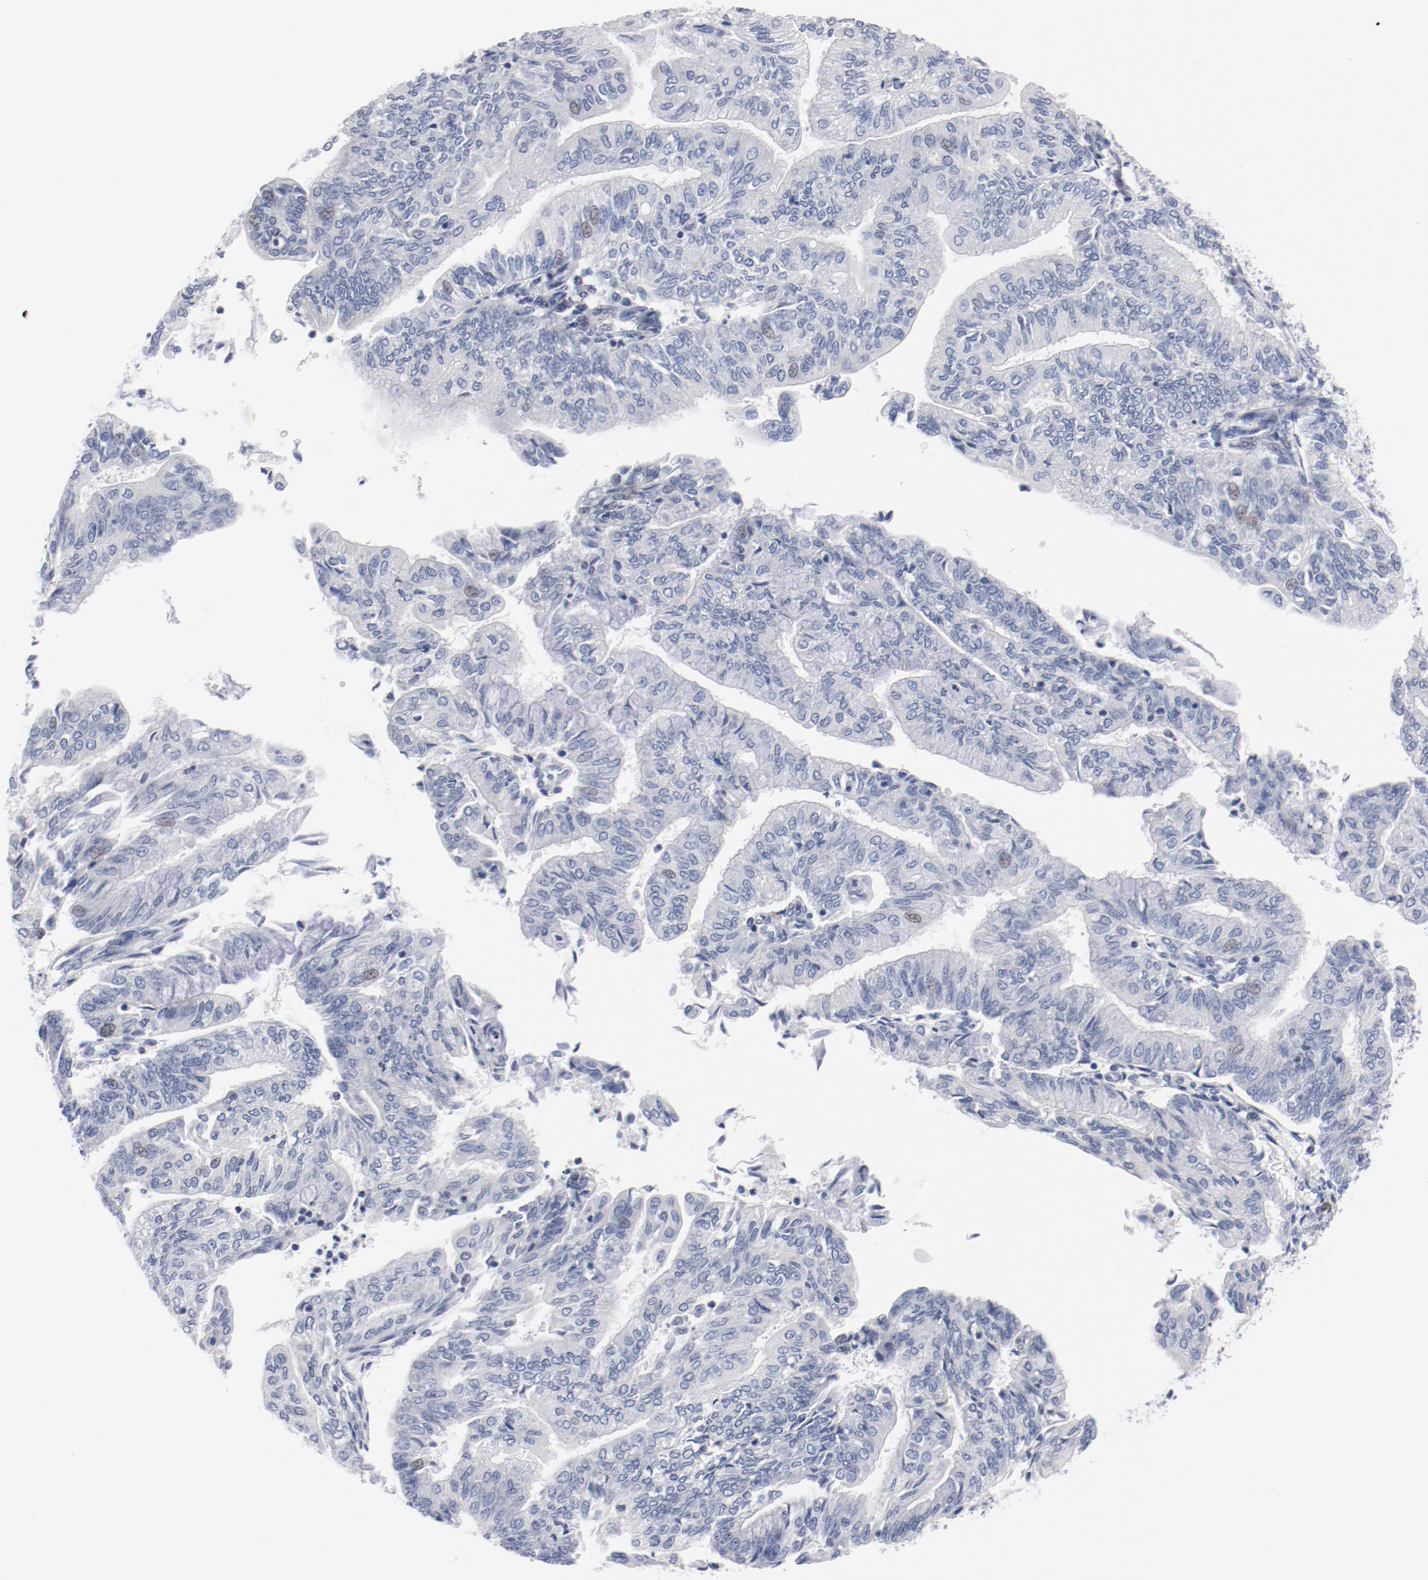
{"staining": {"intensity": "negative", "quantity": "none", "location": "none"}, "tissue": "endometrial cancer", "cell_type": "Tumor cells", "image_type": "cancer", "snomed": [{"axis": "morphology", "description": "Adenocarcinoma, NOS"}, {"axis": "topography", "description": "Endometrium"}], "caption": "An image of endometrial cancer (adenocarcinoma) stained for a protein shows no brown staining in tumor cells.", "gene": "KCNK13", "patient": {"sex": "female", "age": 59}}